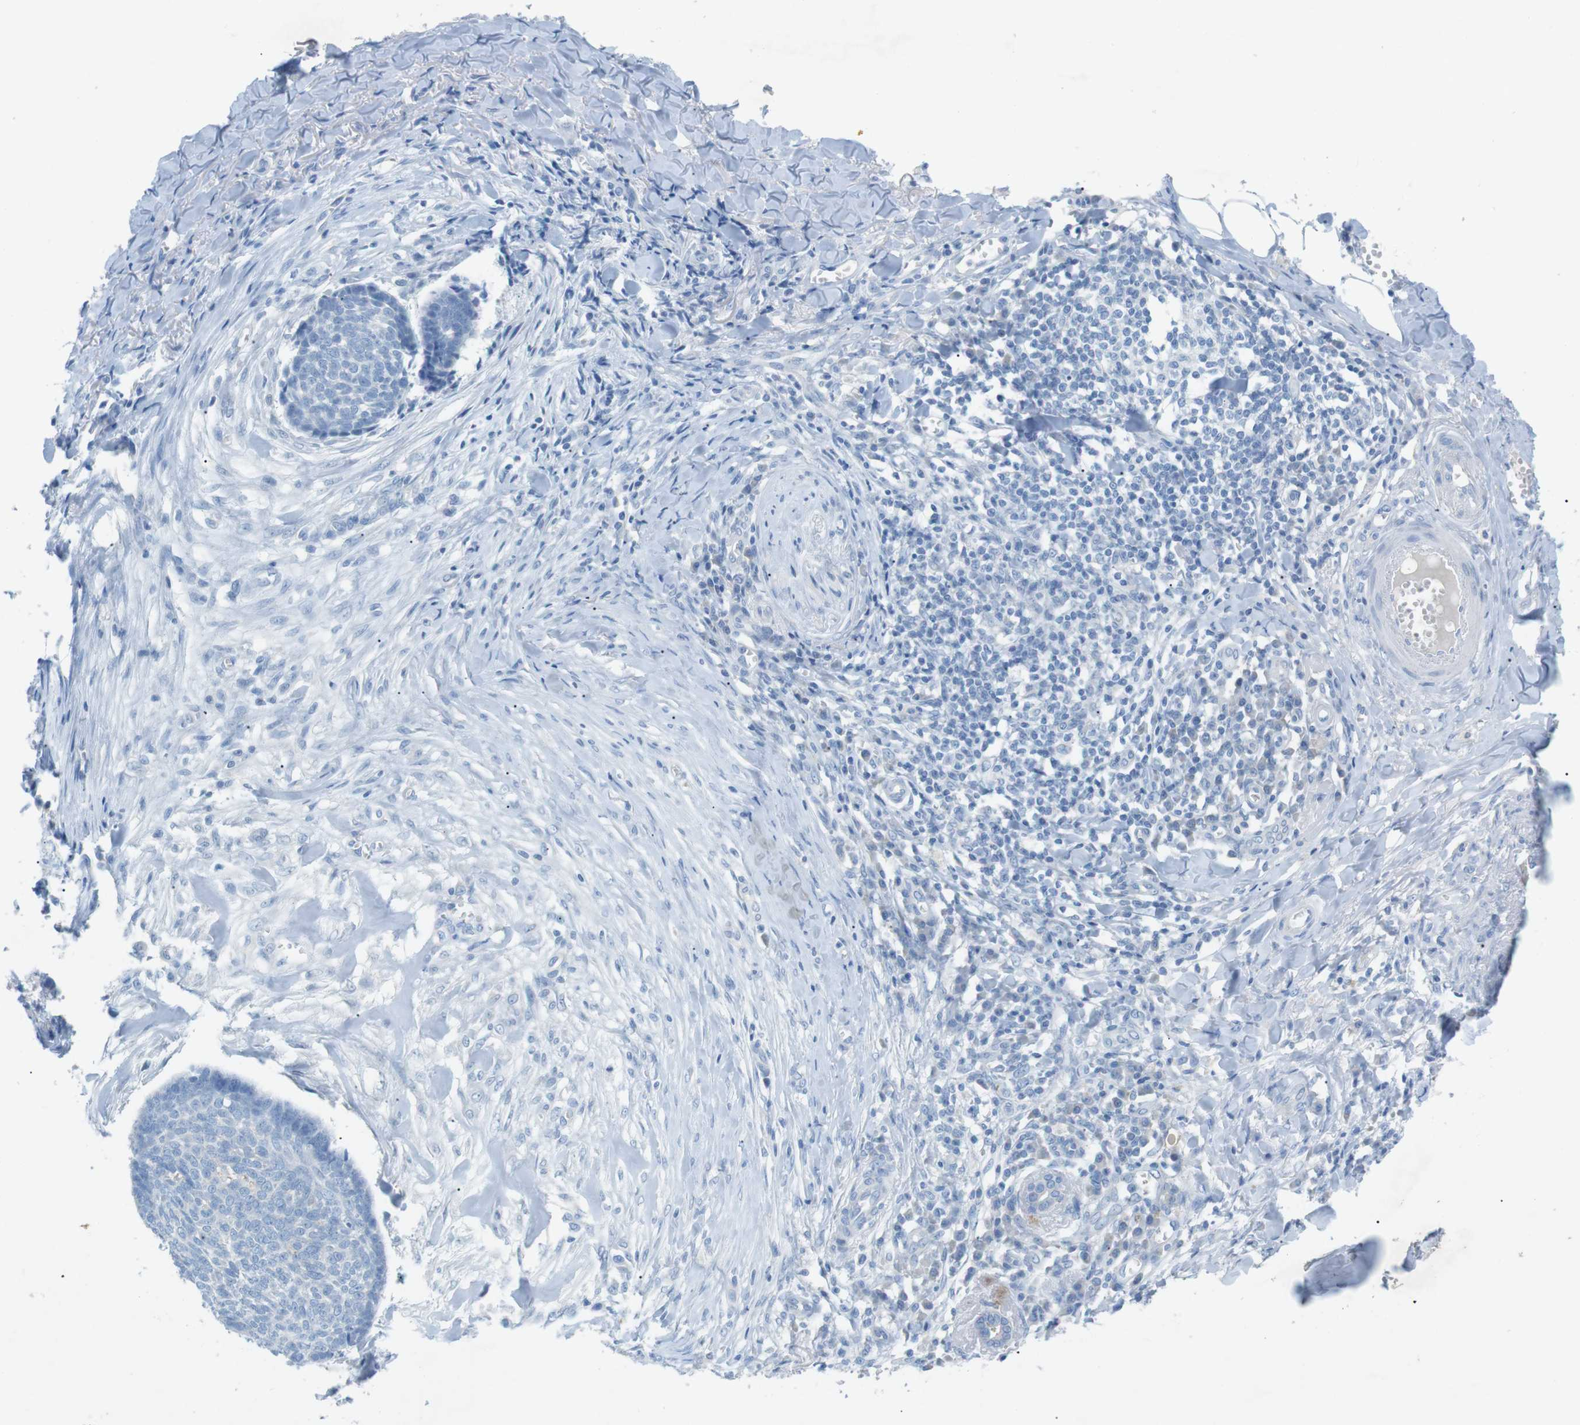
{"staining": {"intensity": "negative", "quantity": "none", "location": "none"}, "tissue": "skin cancer", "cell_type": "Tumor cells", "image_type": "cancer", "snomed": [{"axis": "morphology", "description": "Basal cell carcinoma"}, {"axis": "topography", "description": "Skin"}], "caption": "Immunohistochemistry image of neoplastic tissue: human skin cancer stained with DAB (3,3'-diaminobenzidine) demonstrates no significant protein expression in tumor cells.", "gene": "SALL4", "patient": {"sex": "male", "age": 84}}